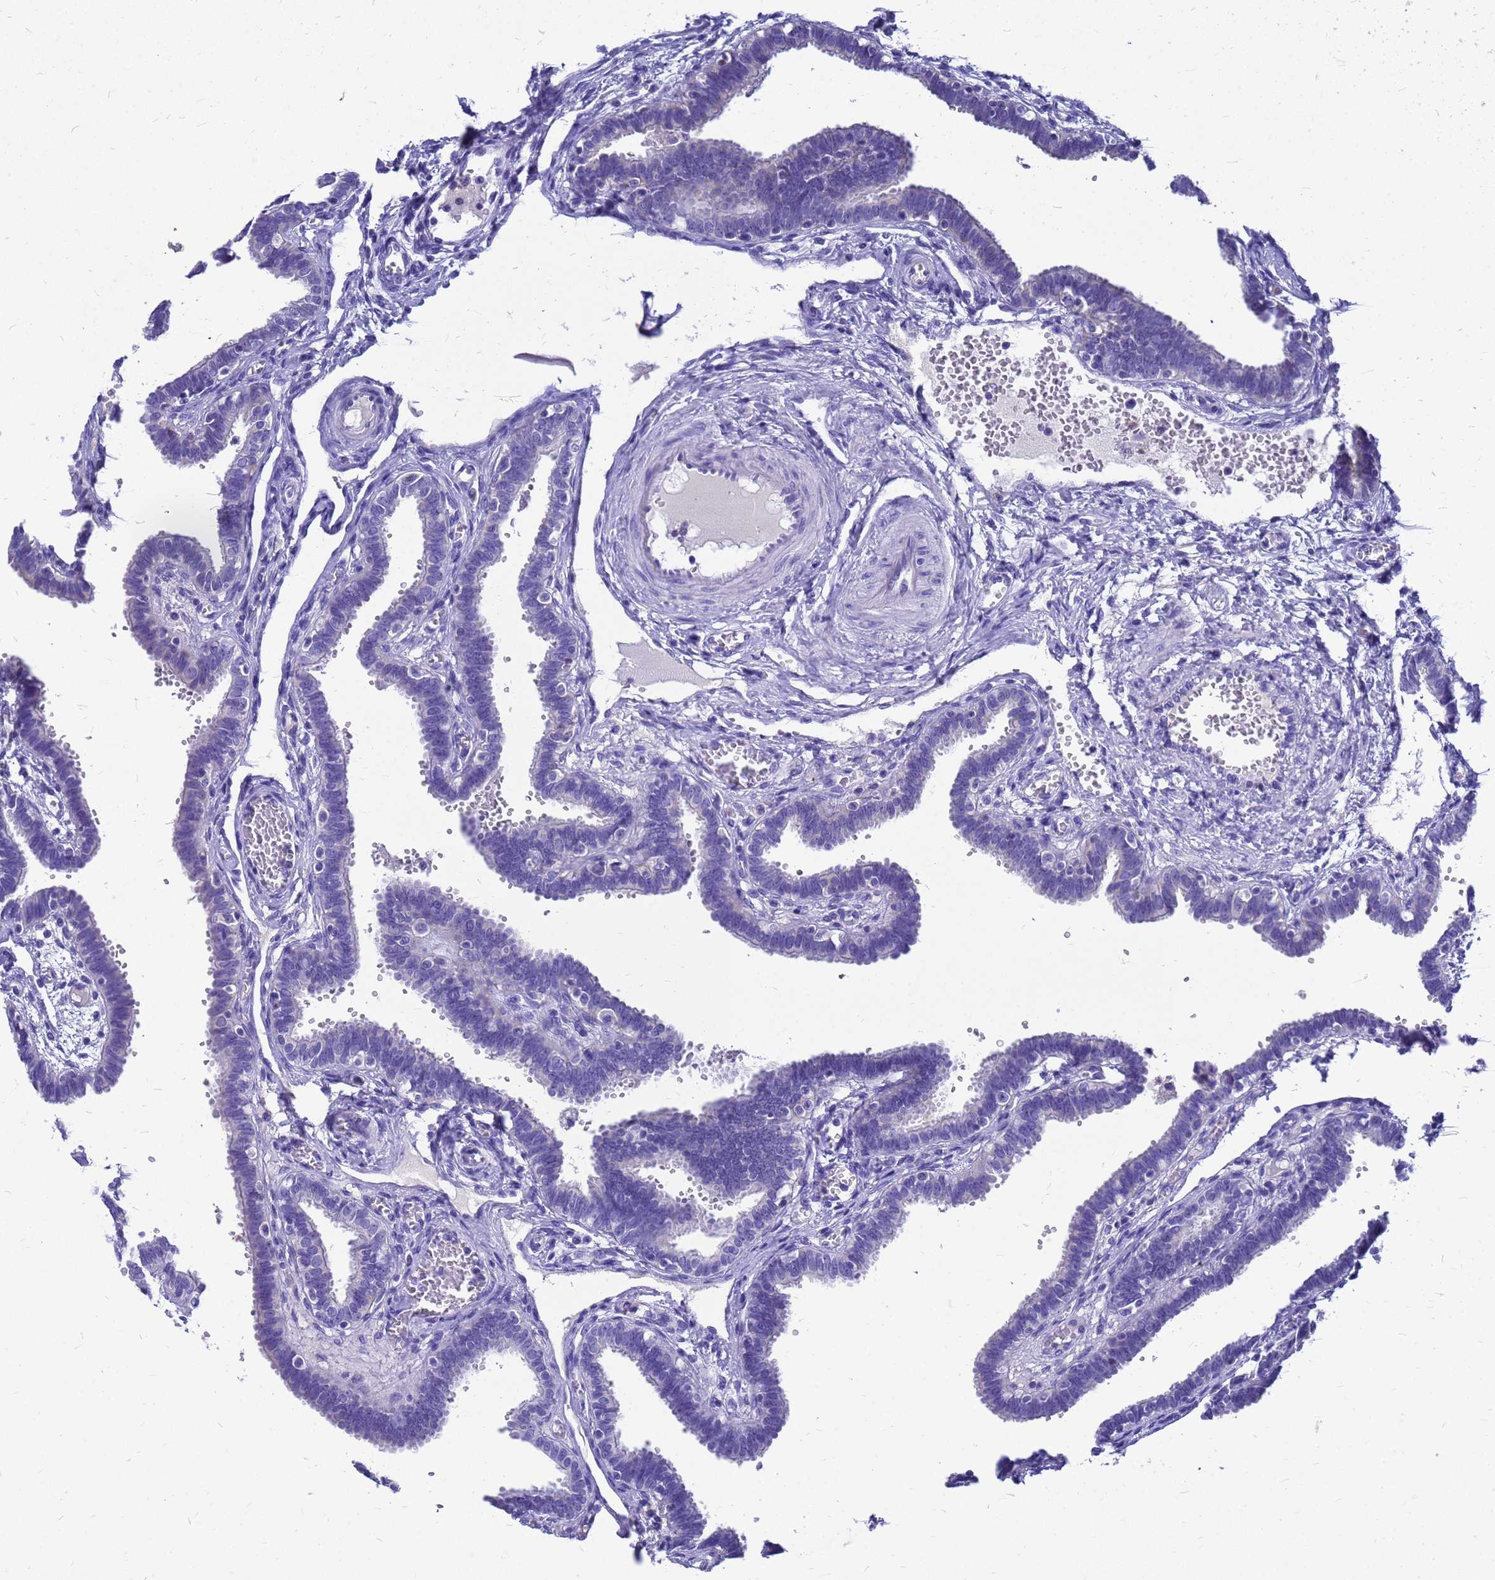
{"staining": {"intensity": "negative", "quantity": "none", "location": "none"}, "tissue": "fallopian tube", "cell_type": "Glandular cells", "image_type": "normal", "snomed": [{"axis": "morphology", "description": "Normal tissue, NOS"}, {"axis": "topography", "description": "Fallopian tube"}, {"axis": "topography", "description": "Placenta"}], "caption": "The photomicrograph exhibits no significant positivity in glandular cells of fallopian tube. (DAB IHC visualized using brightfield microscopy, high magnification).", "gene": "OR52E2", "patient": {"sex": "female", "age": 32}}